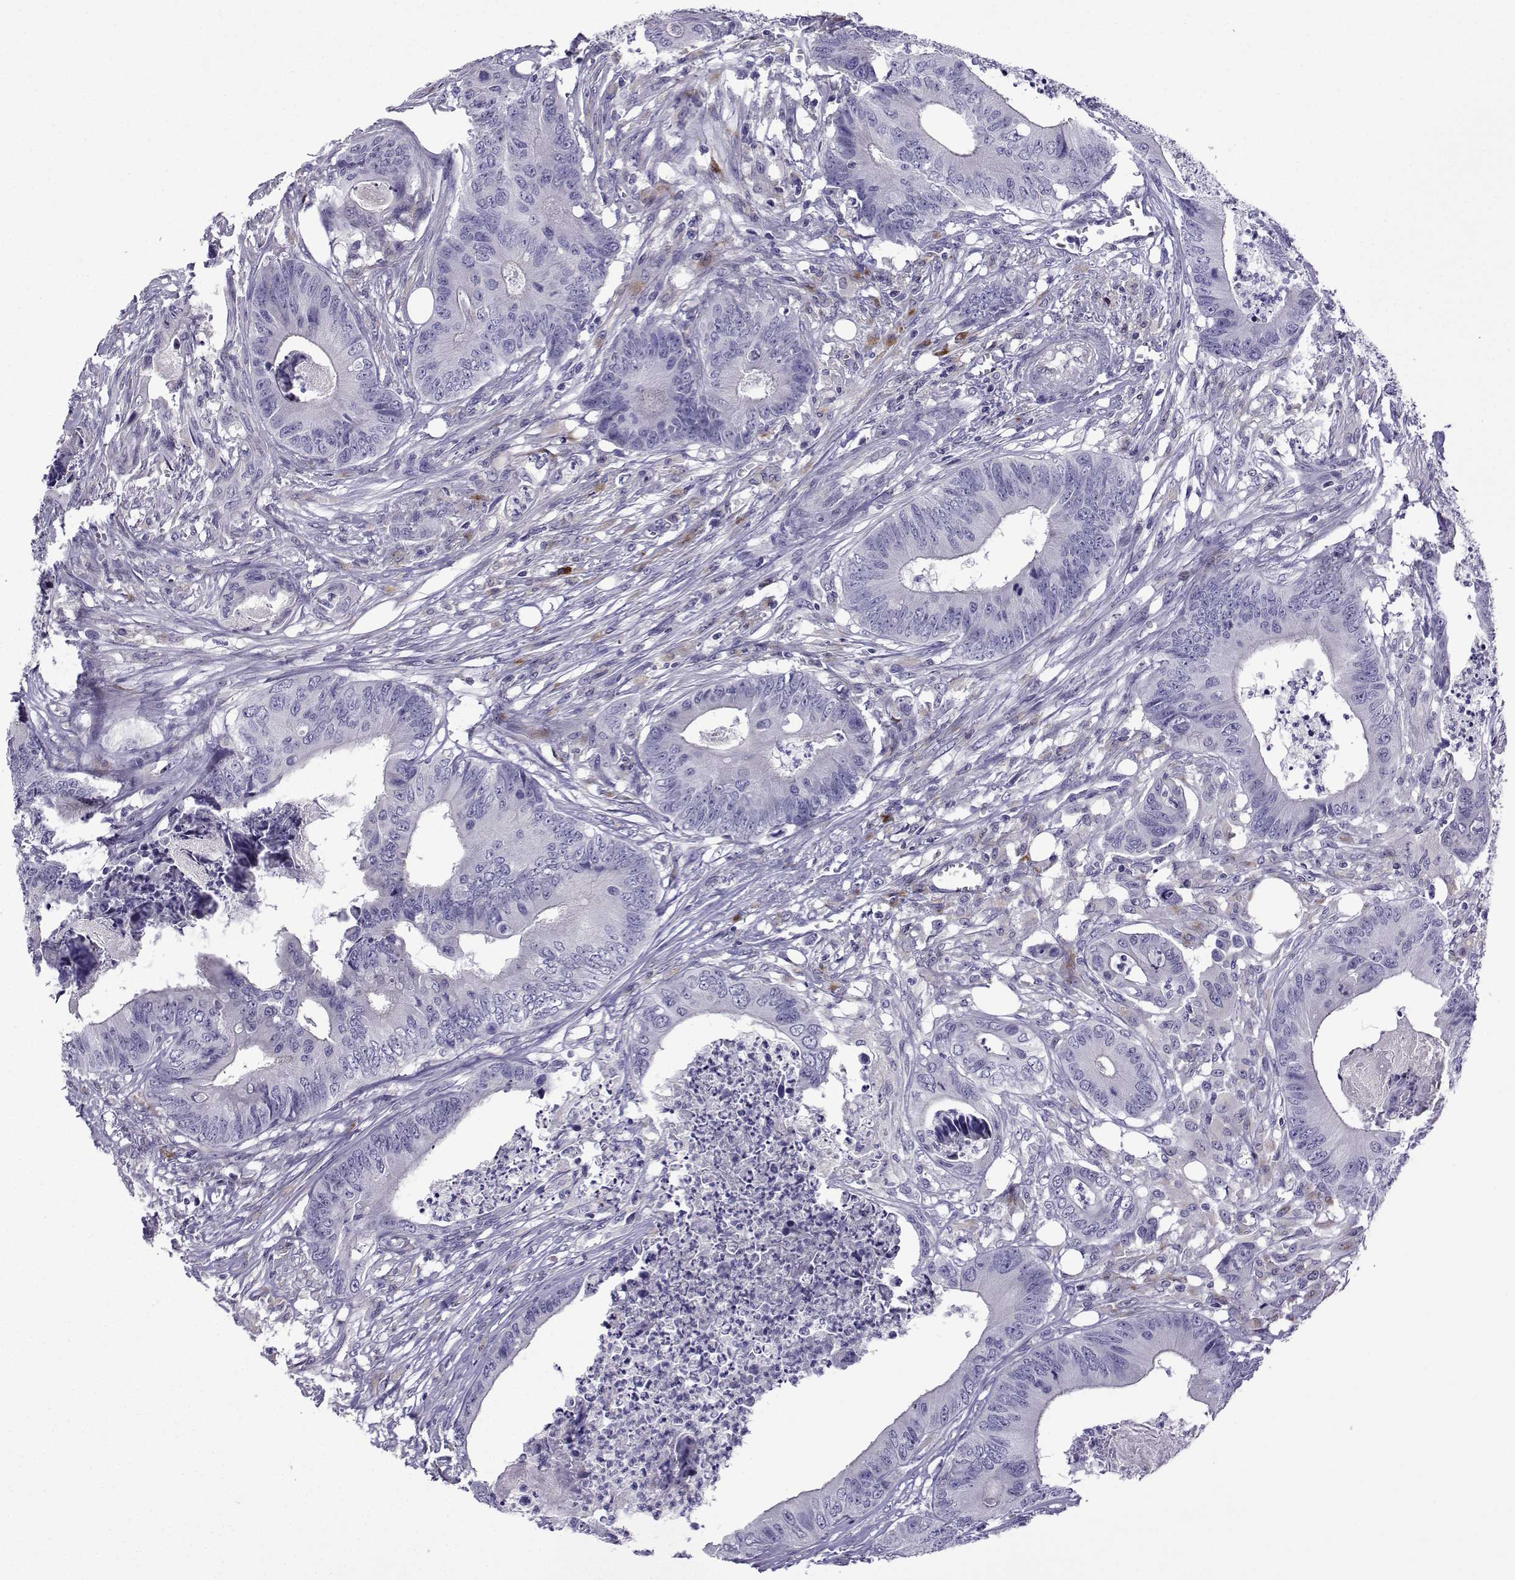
{"staining": {"intensity": "negative", "quantity": "none", "location": "none"}, "tissue": "colorectal cancer", "cell_type": "Tumor cells", "image_type": "cancer", "snomed": [{"axis": "morphology", "description": "Adenocarcinoma, NOS"}, {"axis": "topography", "description": "Colon"}], "caption": "Adenocarcinoma (colorectal) stained for a protein using immunohistochemistry demonstrates no expression tumor cells.", "gene": "CFAP70", "patient": {"sex": "male", "age": 84}}